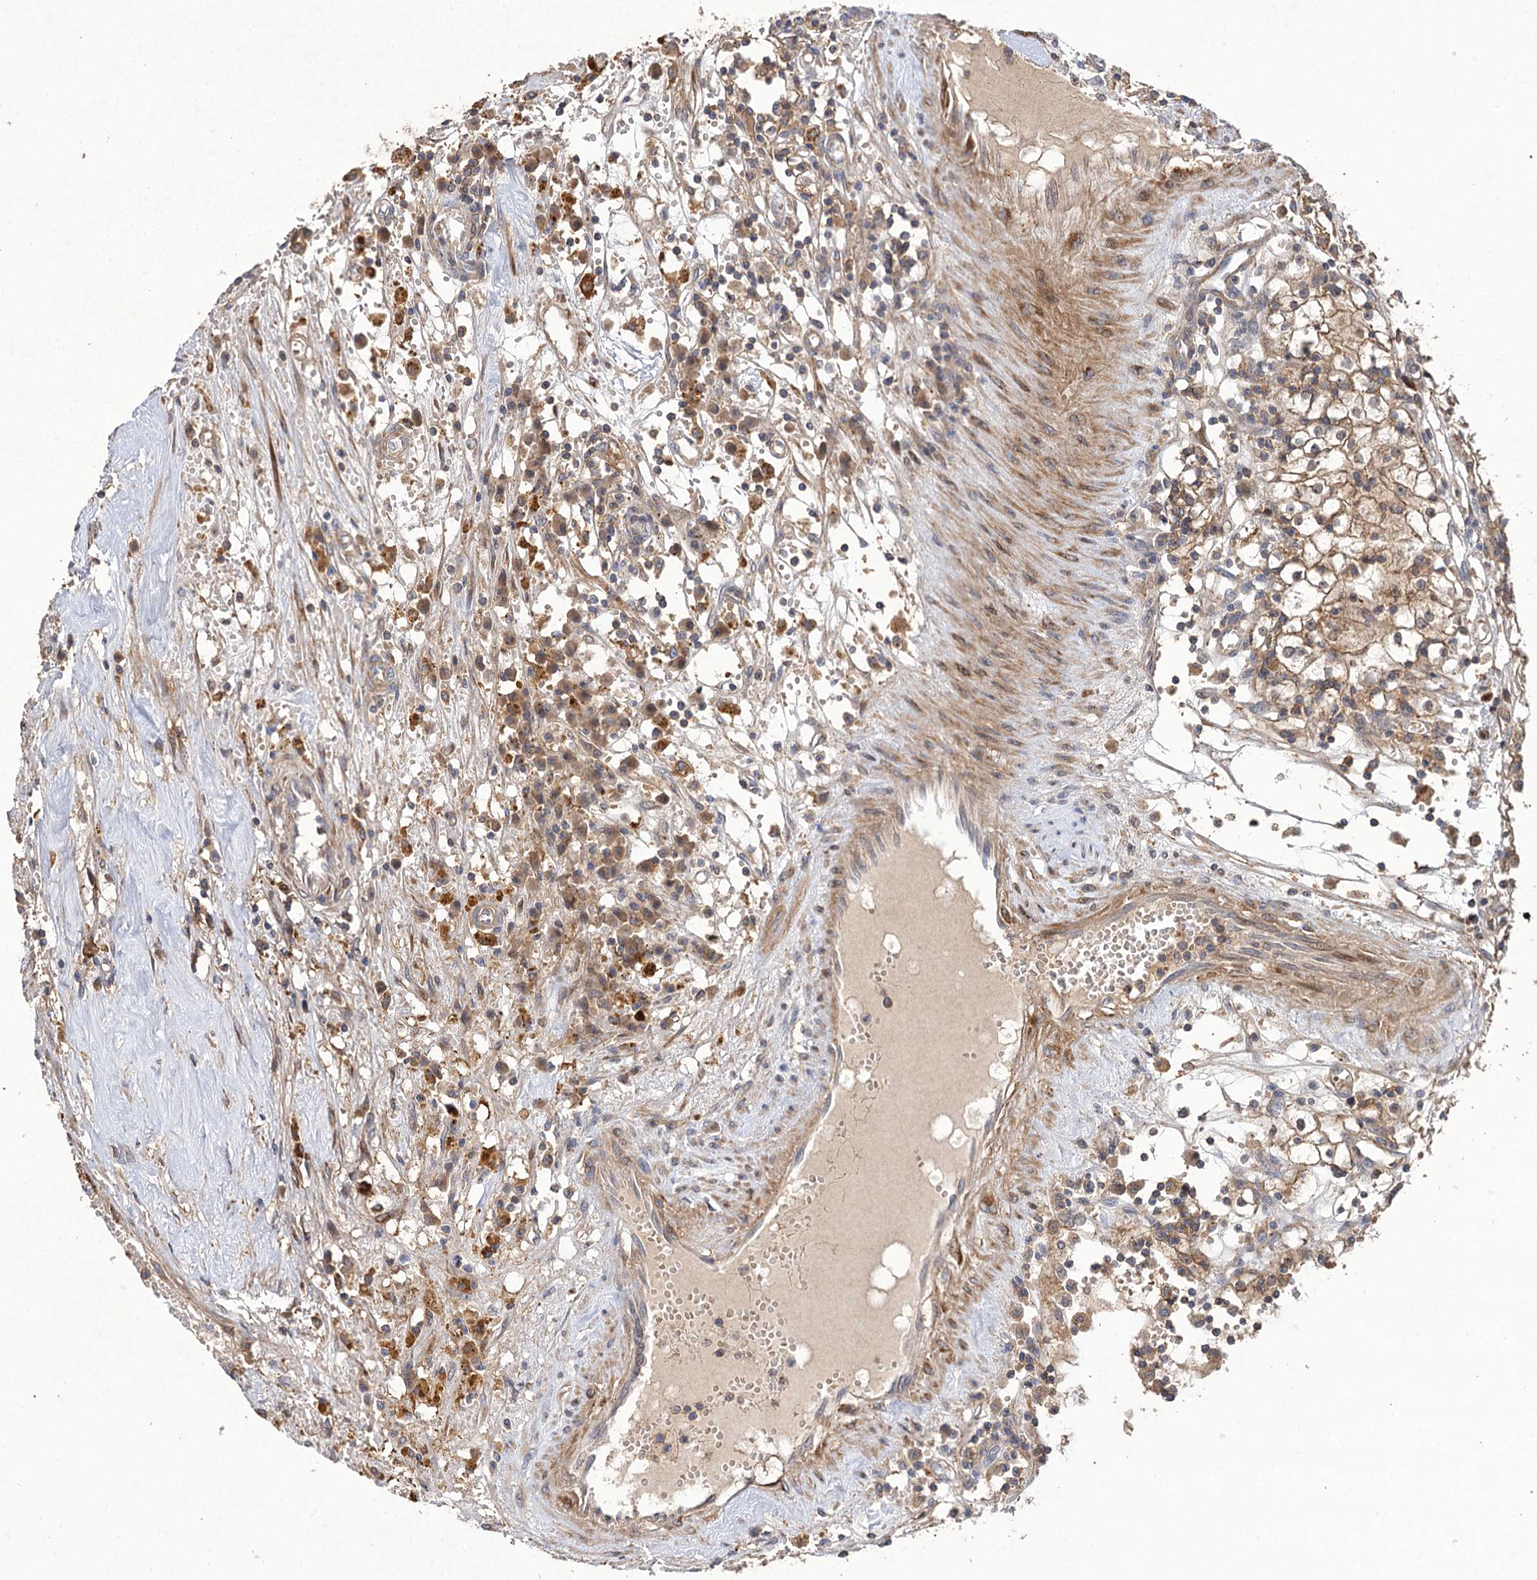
{"staining": {"intensity": "moderate", "quantity": ">75%", "location": "cytoplasmic/membranous"}, "tissue": "renal cancer", "cell_type": "Tumor cells", "image_type": "cancer", "snomed": [{"axis": "morphology", "description": "Adenocarcinoma, NOS"}, {"axis": "topography", "description": "Kidney"}], "caption": "An immunohistochemistry micrograph of neoplastic tissue is shown. Protein staining in brown highlights moderate cytoplasmic/membranous positivity in adenocarcinoma (renal) within tumor cells.", "gene": "FBXW8", "patient": {"sex": "male", "age": 56}}